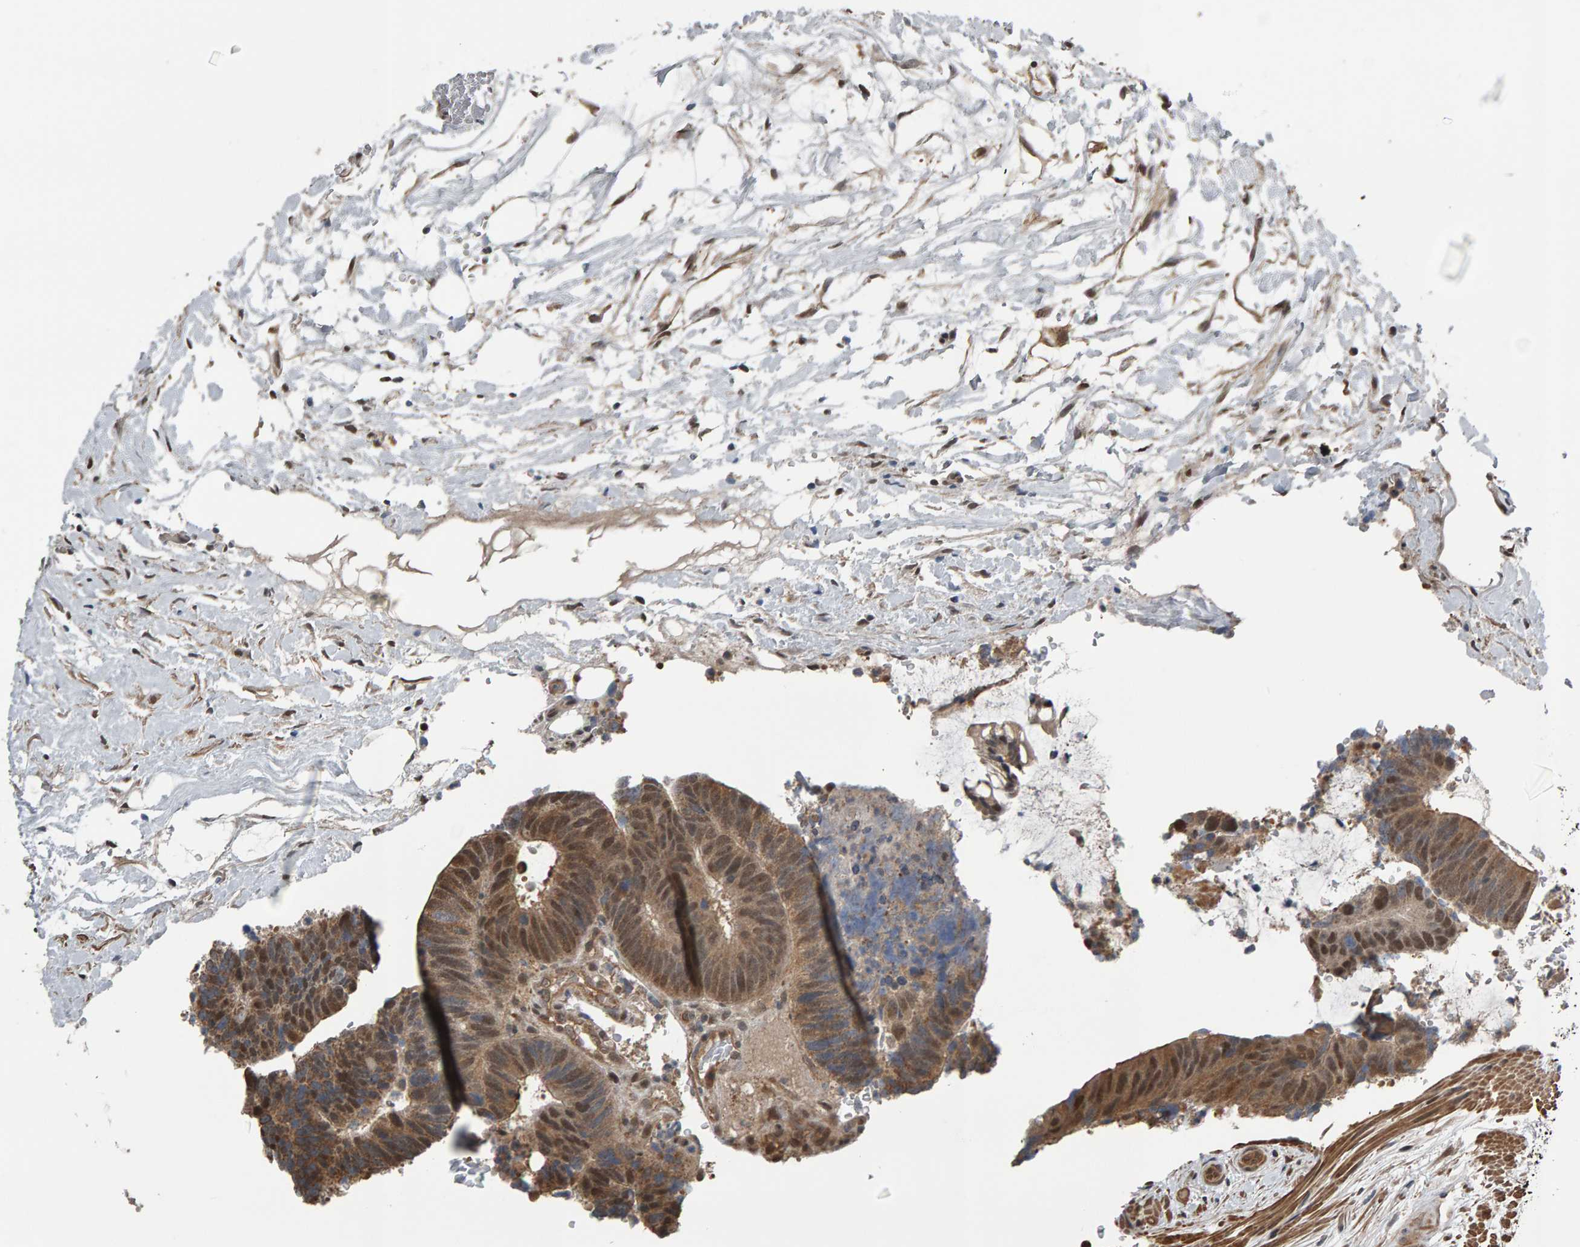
{"staining": {"intensity": "moderate", "quantity": ">75%", "location": "cytoplasmic/membranous,nuclear"}, "tissue": "colorectal cancer", "cell_type": "Tumor cells", "image_type": "cancer", "snomed": [{"axis": "morphology", "description": "Adenocarcinoma, NOS"}, {"axis": "topography", "description": "Colon"}], "caption": "This is a photomicrograph of IHC staining of colorectal cancer, which shows moderate expression in the cytoplasmic/membranous and nuclear of tumor cells.", "gene": "COASY", "patient": {"sex": "male", "age": 56}}